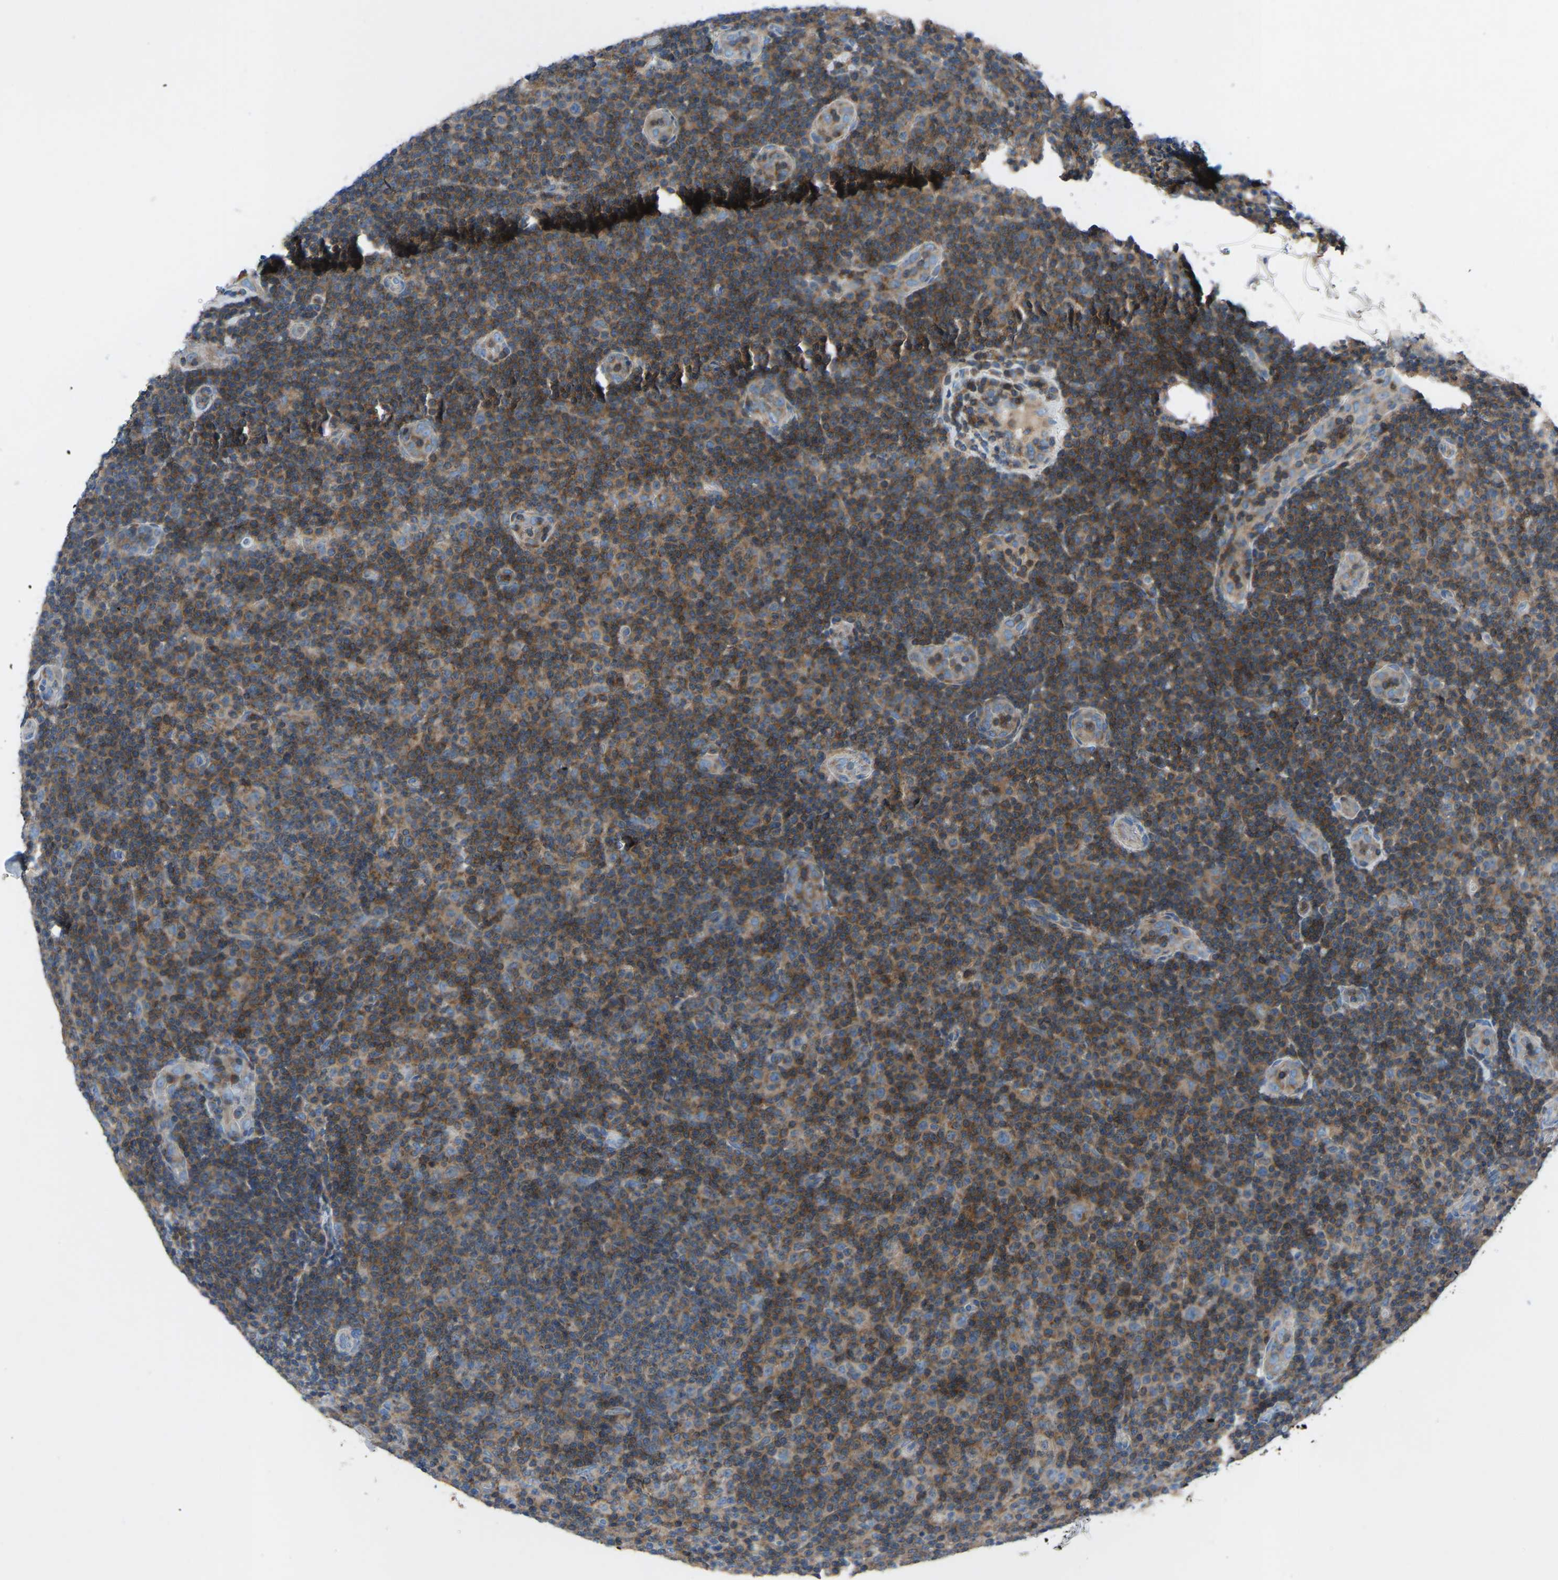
{"staining": {"intensity": "moderate", "quantity": ">75%", "location": "cytoplasmic/membranous"}, "tissue": "lymphoma", "cell_type": "Tumor cells", "image_type": "cancer", "snomed": [{"axis": "morphology", "description": "Malignant lymphoma, non-Hodgkin's type, Low grade"}, {"axis": "topography", "description": "Lymph node"}], "caption": "Immunohistochemistry (IHC) micrograph of human low-grade malignant lymphoma, non-Hodgkin's type stained for a protein (brown), which exhibits medium levels of moderate cytoplasmic/membranous positivity in about >75% of tumor cells.", "gene": "GRK6", "patient": {"sex": "male", "age": 66}}